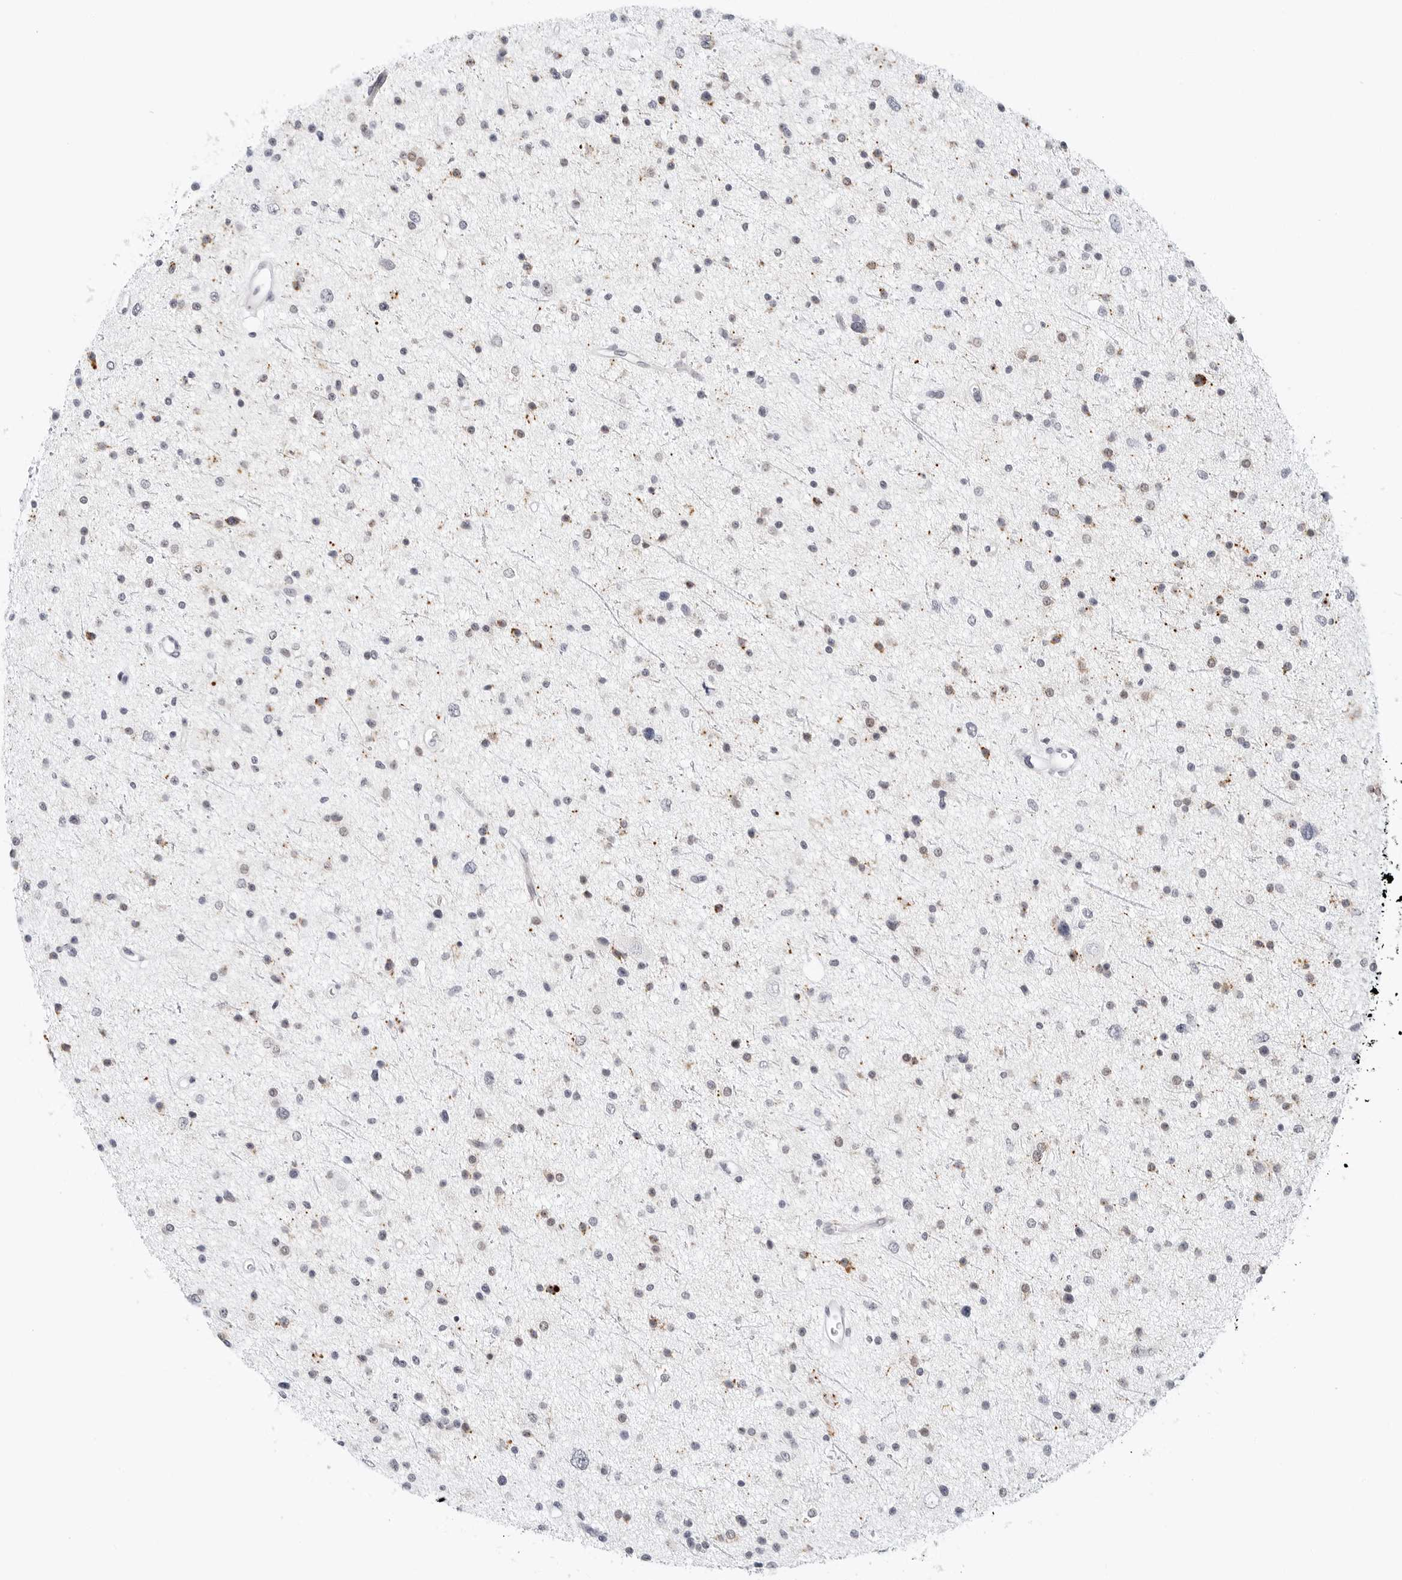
{"staining": {"intensity": "weak", "quantity": "<25%", "location": "nuclear"}, "tissue": "glioma", "cell_type": "Tumor cells", "image_type": "cancer", "snomed": [{"axis": "morphology", "description": "Glioma, malignant, Low grade"}, {"axis": "topography", "description": "Brain"}], "caption": "The photomicrograph reveals no staining of tumor cells in malignant glioma (low-grade).", "gene": "TSEN2", "patient": {"sex": "female", "age": 37}}